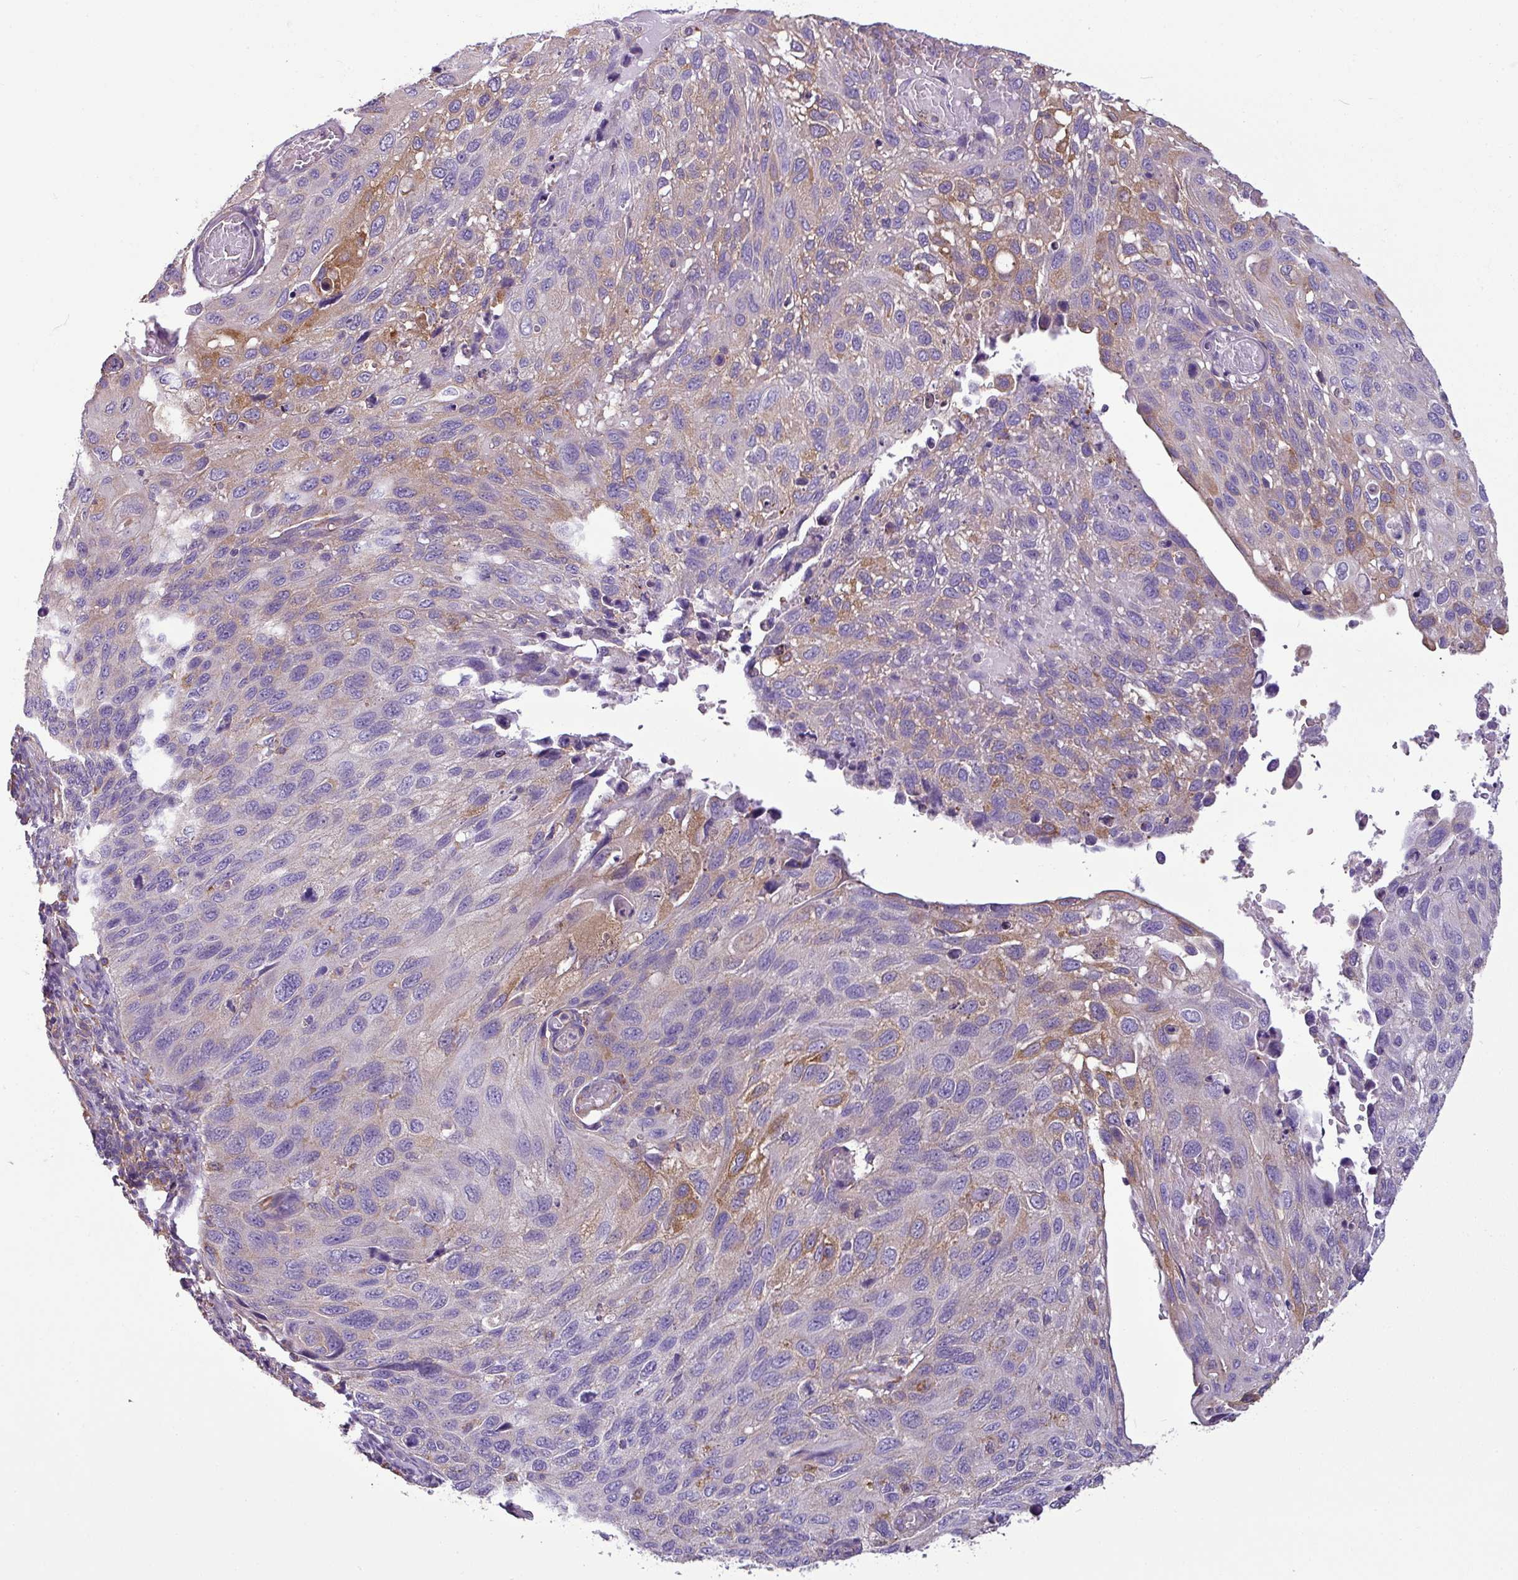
{"staining": {"intensity": "moderate", "quantity": "<25%", "location": "cytoplasmic/membranous"}, "tissue": "cervical cancer", "cell_type": "Tumor cells", "image_type": "cancer", "snomed": [{"axis": "morphology", "description": "Squamous cell carcinoma, NOS"}, {"axis": "topography", "description": "Cervix"}], "caption": "About <25% of tumor cells in squamous cell carcinoma (cervical) reveal moderate cytoplasmic/membranous protein staining as visualized by brown immunohistochemical staining.", "gene": "XNDC1N", "patient": {"sex": "female", "age": 70}}